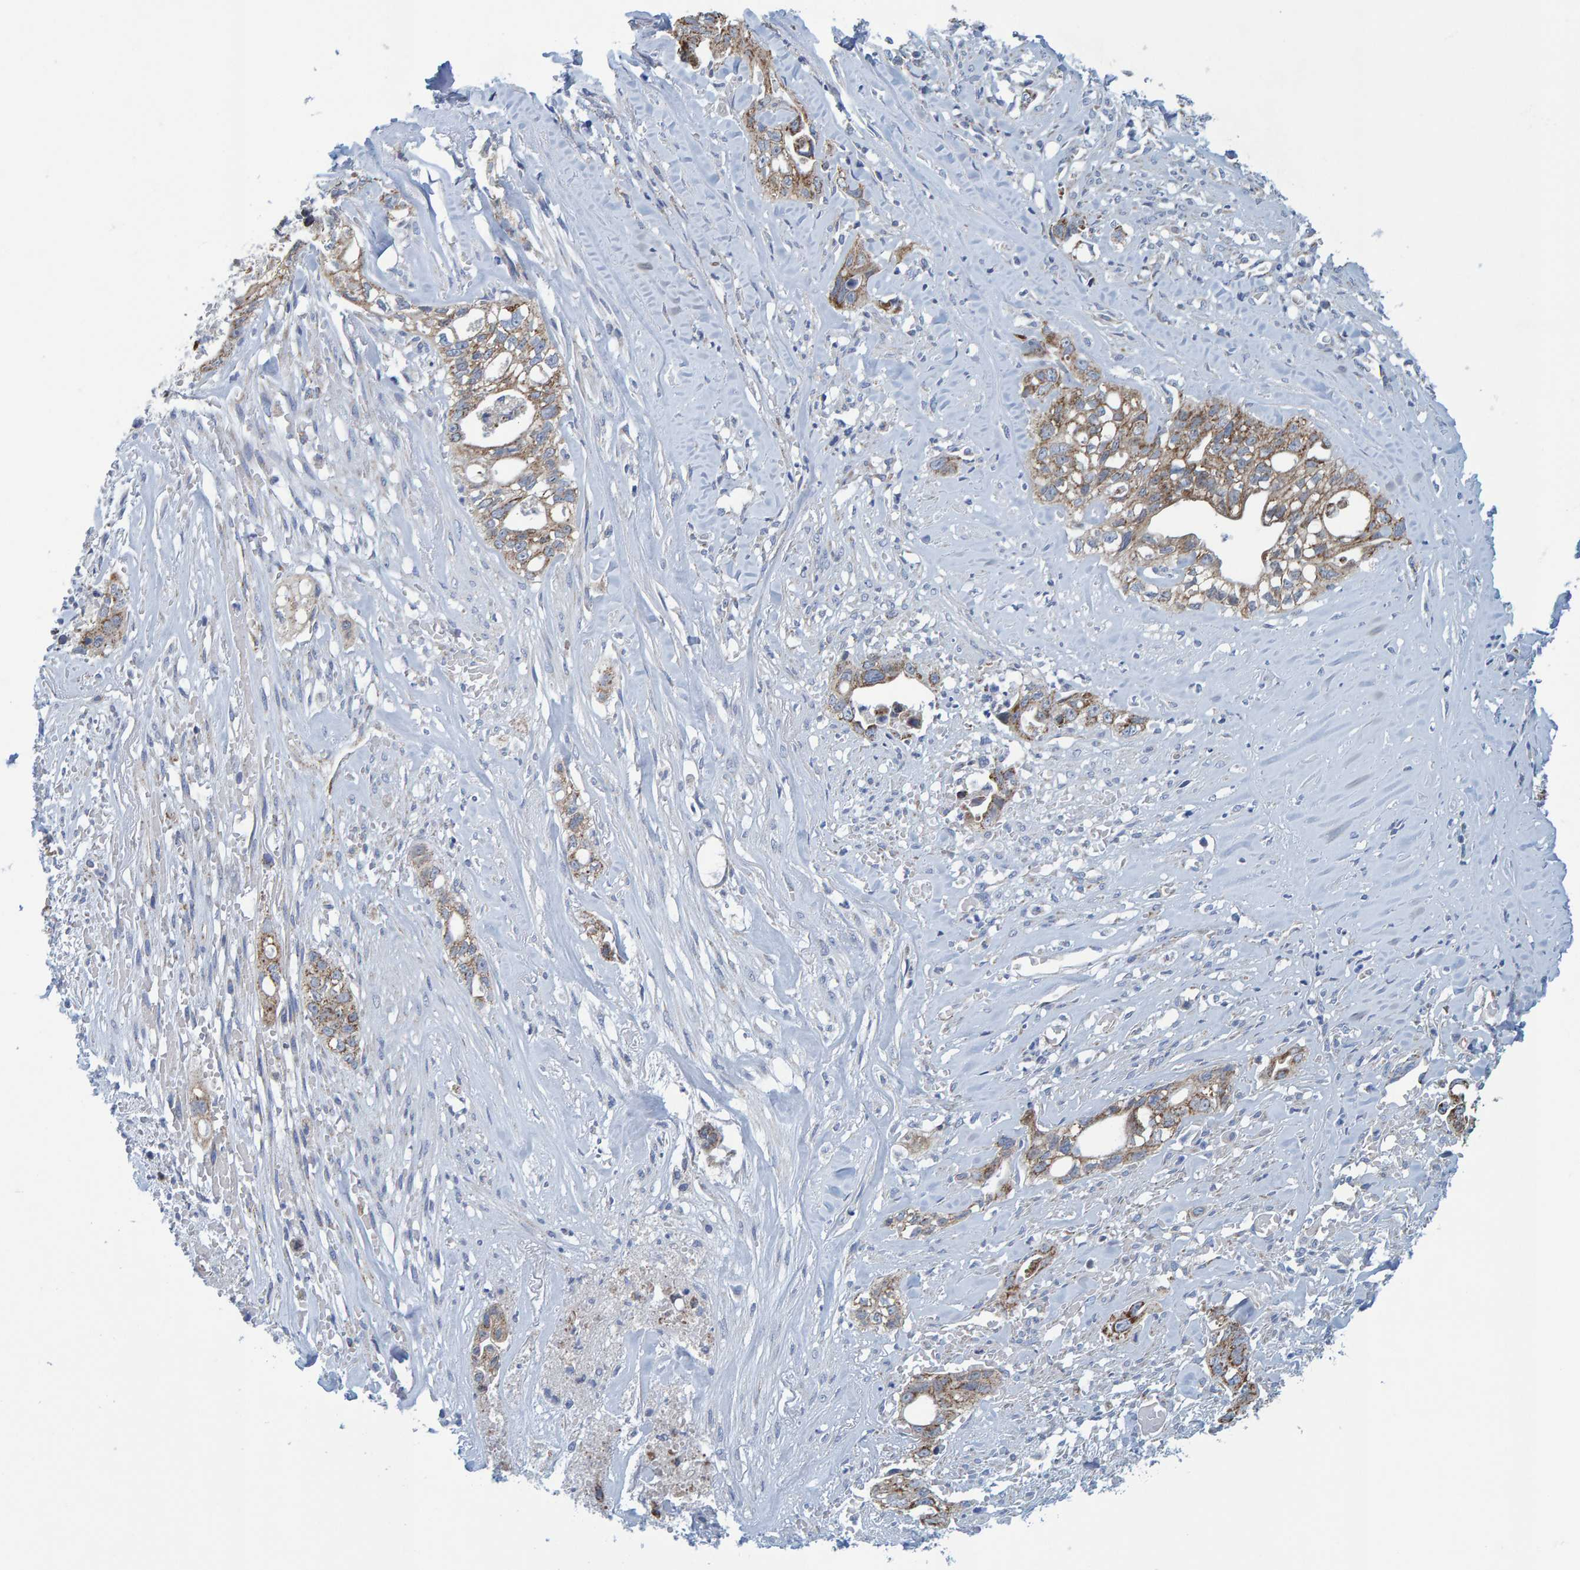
{"staining": {"intensity": "weak", "quantity": ">75%", "location": "cytoplasmic/membranous,nuclear"}, "tissue": "liver cancer", "cell_type": "Tumor cells", "image_type": "cancer", "snomed": [{"axis": "morphology", "description": "Cholangiocarcinoma"}, {"axis": "topography", "description": "Liver"}], "caption": "Immunohistochemical staining of liver cancer shows low levels of weak cytoplasmic/membranous and nuclear protein positivity in approximately >75% of tumor cells.", "gene": "MRPS7", "patient": {"sex": "female", "age": 70}}